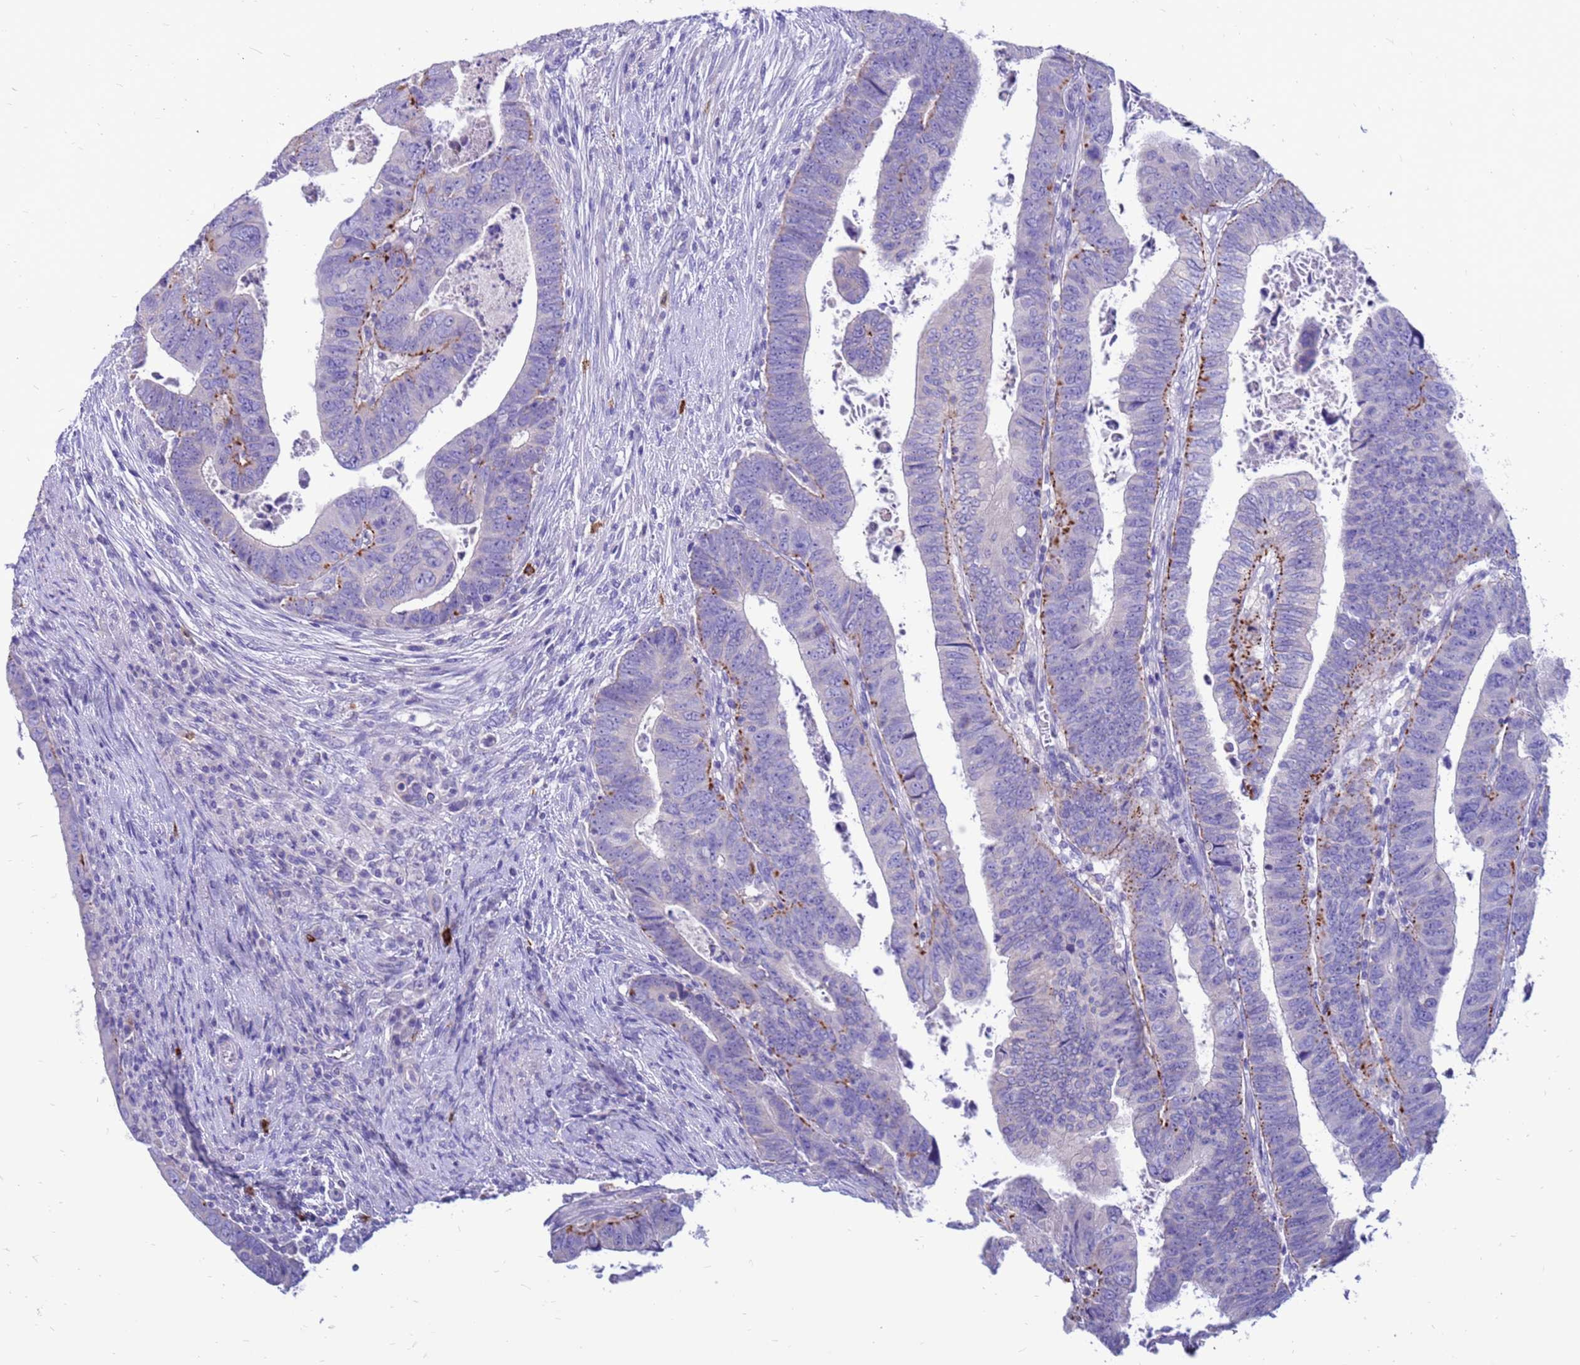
{"staining": {"intensity": "moderate", "quantity": "25%-75%", "location": "cytoplasmic/membranous"}, "tissue": "colorectal cancer", "cell_type": "Tumor cells", "image_type": "cancer", "snomed": [{"axis": "morphology", "description": "Normal tissue, NOS"}, {"axis": "morphology", "description": "Adenocarcinoma, NOS"}, {"axis": "topography", "description": "Rectum"}], "caption": "Immunohistochemical staining of colorectal adenocarcinoma reveals medium levels of moderate cytoplasmic/membranous protein expression in approximately 25%-75% of tumor cells.", "gene": "PDE10A", "patient": {"sex": "female", "age": 65}}